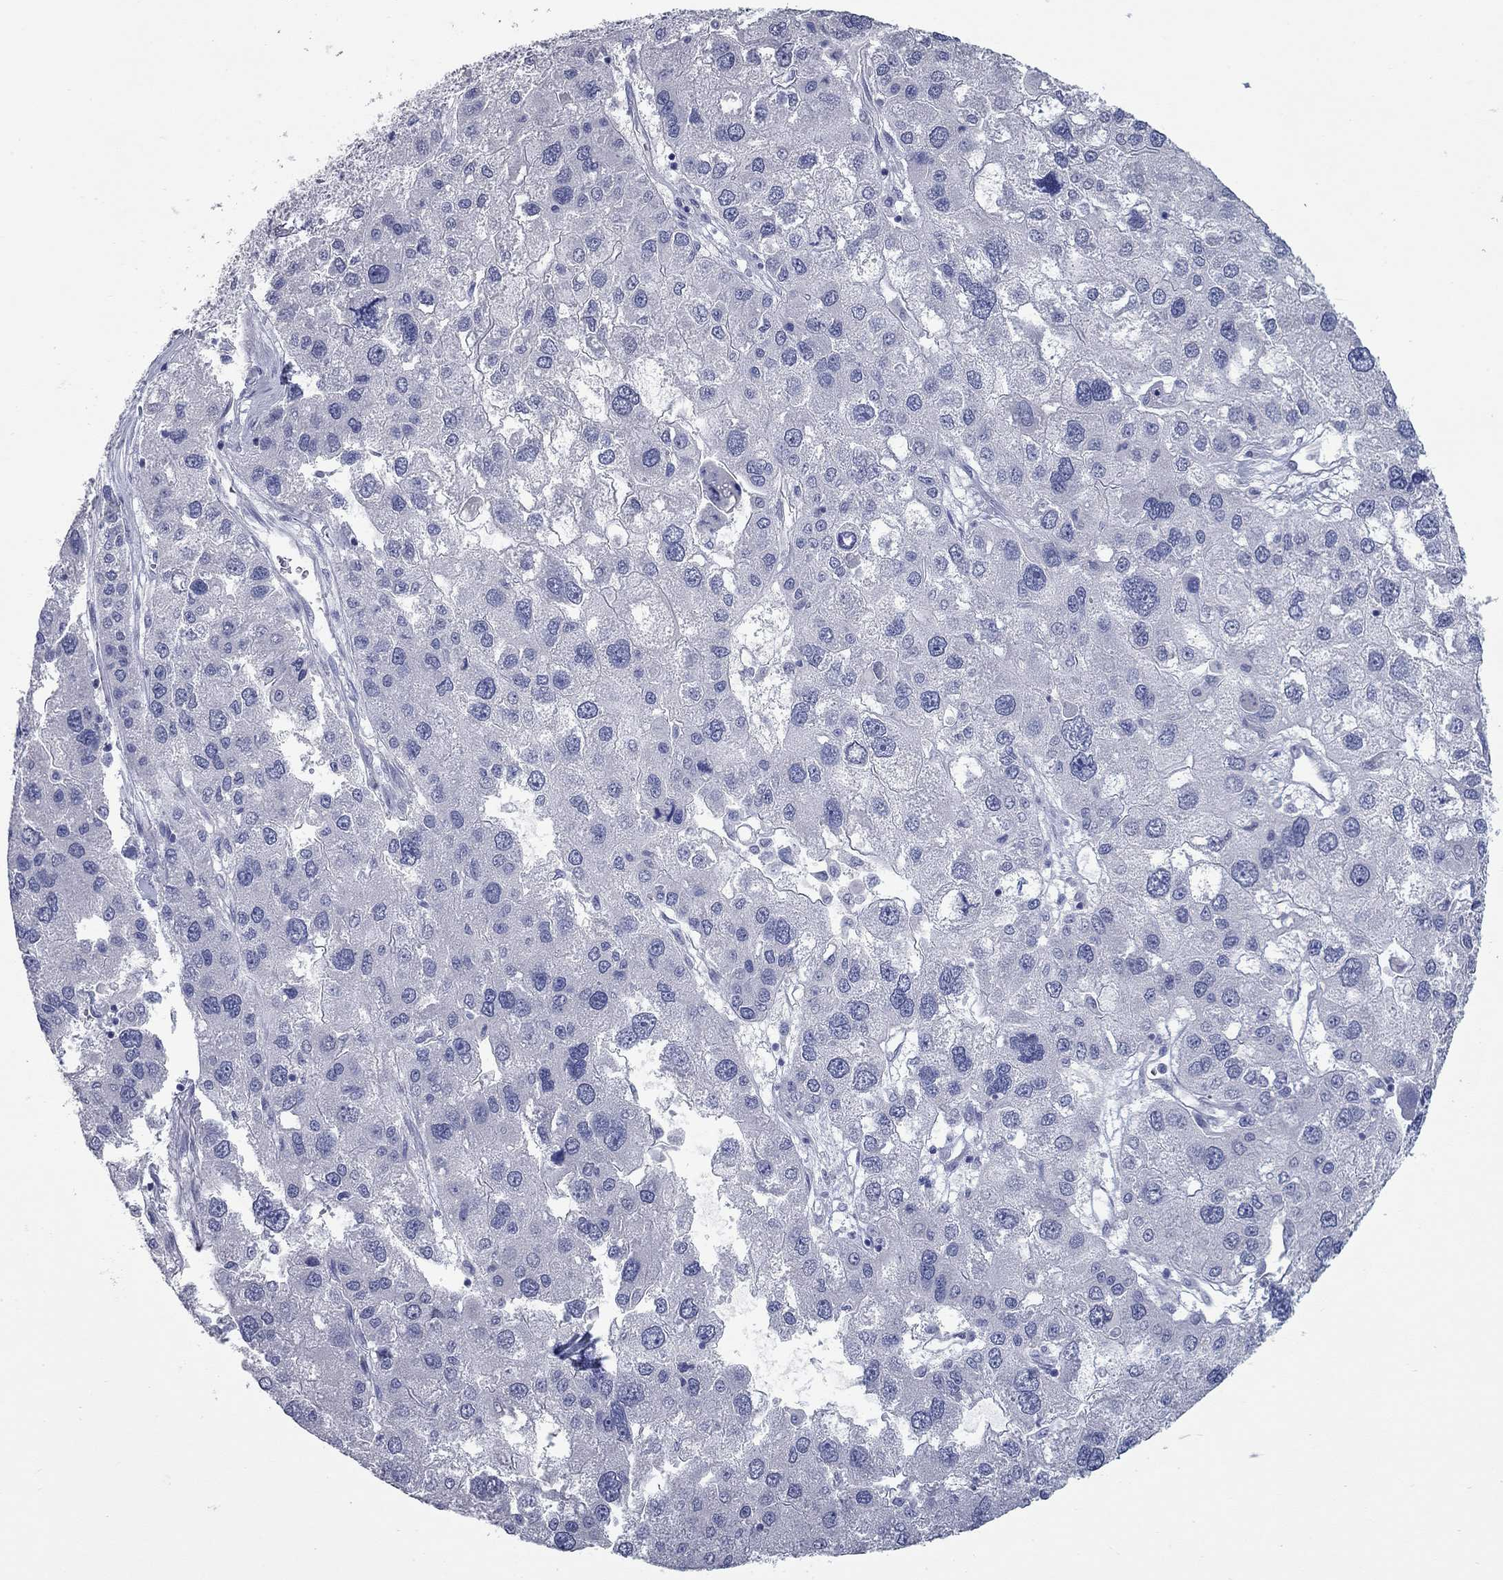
{"staining": {"intensity": "negative", "quantity": "none", "location": "none"}, "tissue": "liver cancer", "cell_type": "Tumor cells", "image_type": "cancer", "snomed": [{"axis": "morphology", "description": "Carcinoma, Hepatocellular, NOS"}, {"axis": "topography", "description": "Liver"}], "caption": "Immunohistochemistry image of liver cancer stained for a protein (brown), which displays no staining in tumor cells. The staining is performed using DAB (3,3'-diaminobenzidine) brown chromogen with nuclei counter-stained in using hematoxylin.", "gene": "KIRREL2", "patient": {"sex": "male", "age": 73}}